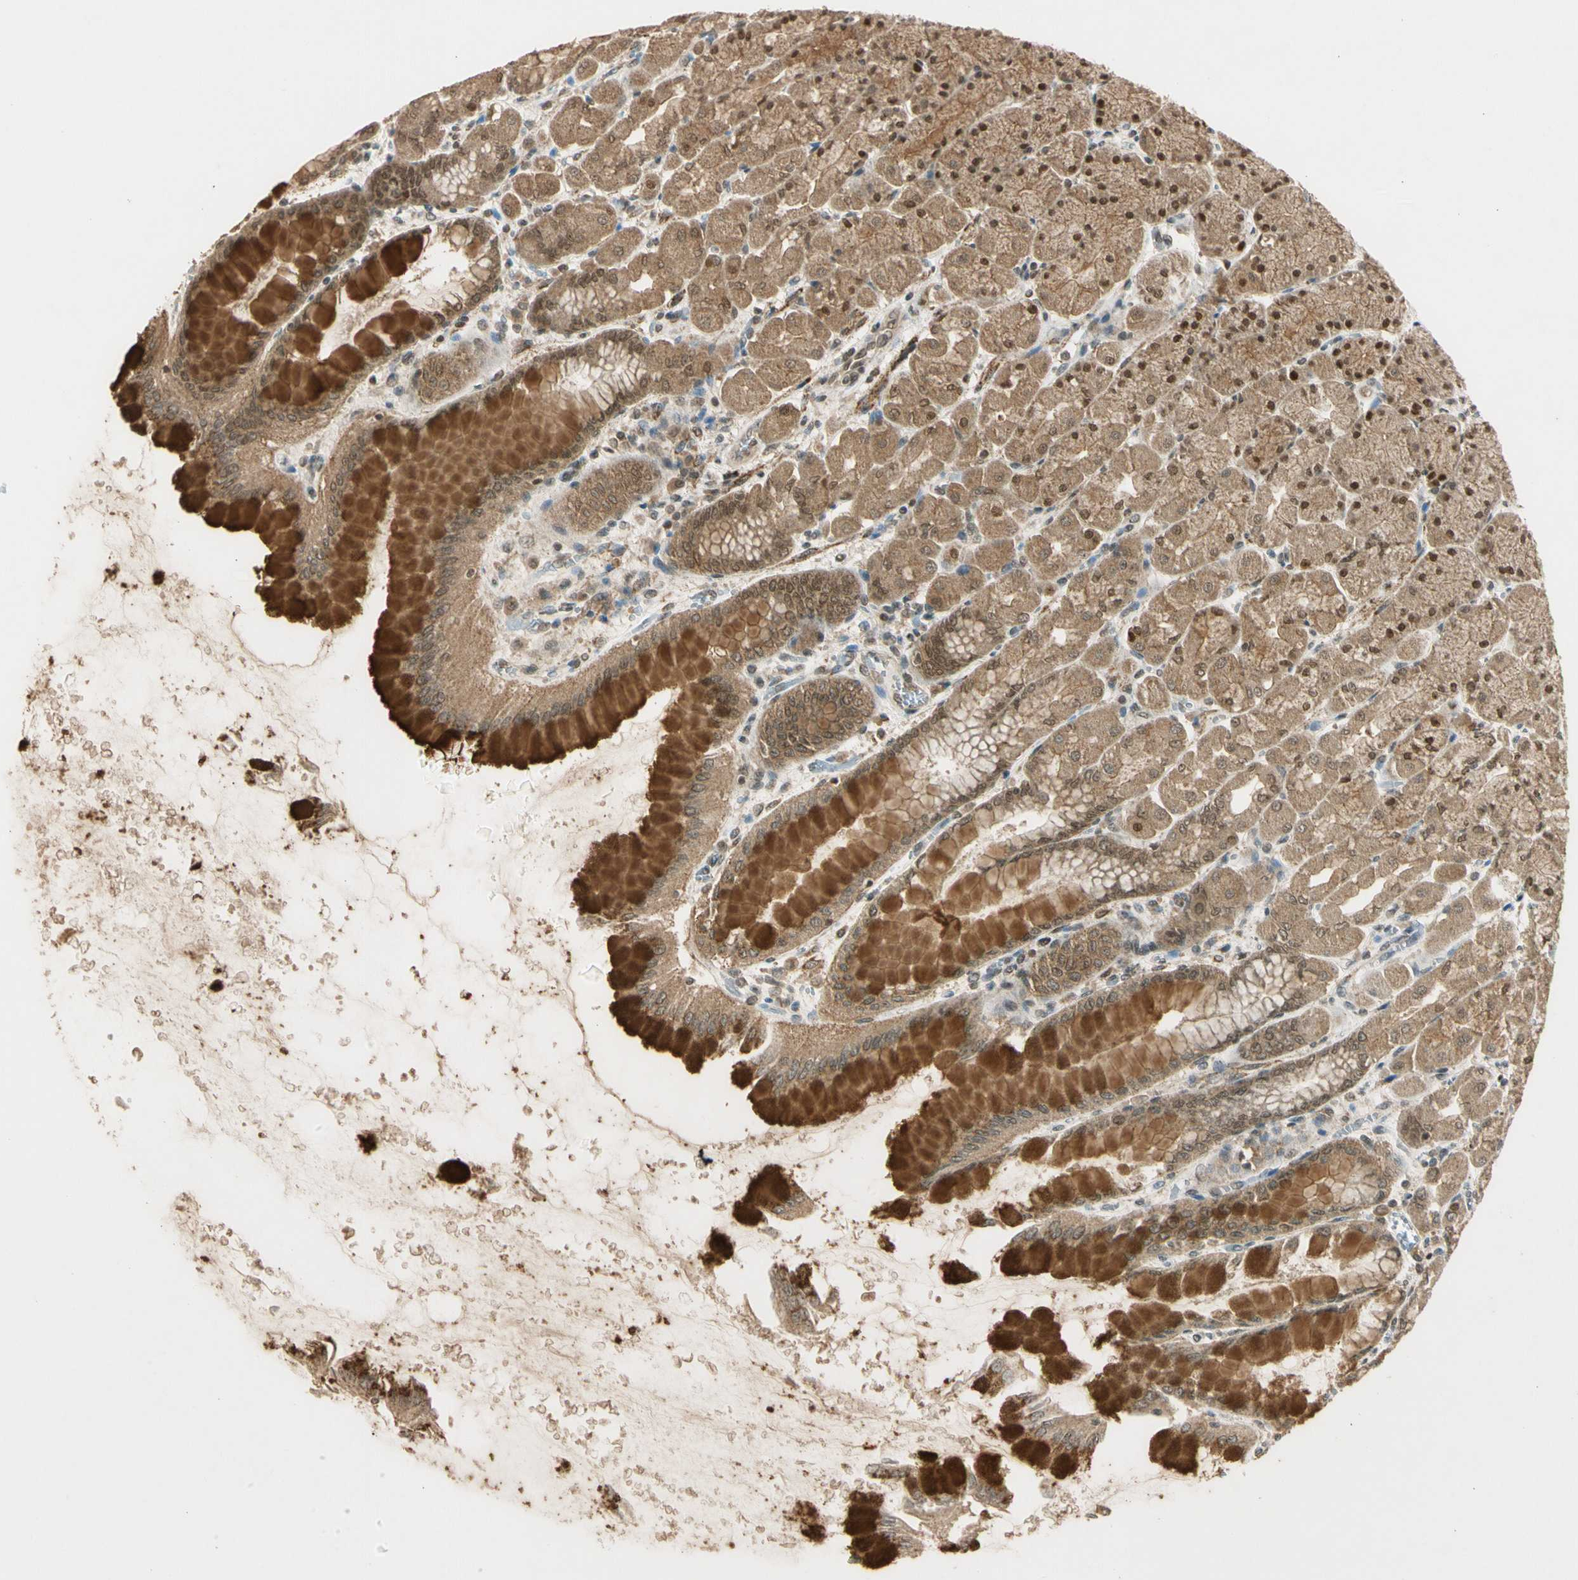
{"staining": {"intensity": "moderate", "quantity": ">75%", "location": "cytoplasmic/membranous,nuclear"}, "tissue": "stomach", "cell_type": "Glandular cells", "image_type": "normal", "snomed": [{"axis": "morphology", "description": "Normal tissue, NOS"}, {"axis": "topography", "description": "Stomach, upper"}], "caption": "Normal stomach exhibits moderate cytoplasmic/membranous,nuclear staining in about >75% of glandular cells, visualized by immunohistochemistry.", "gene": "ZNF135", "patient": {"sex": "female", "age": 56}}